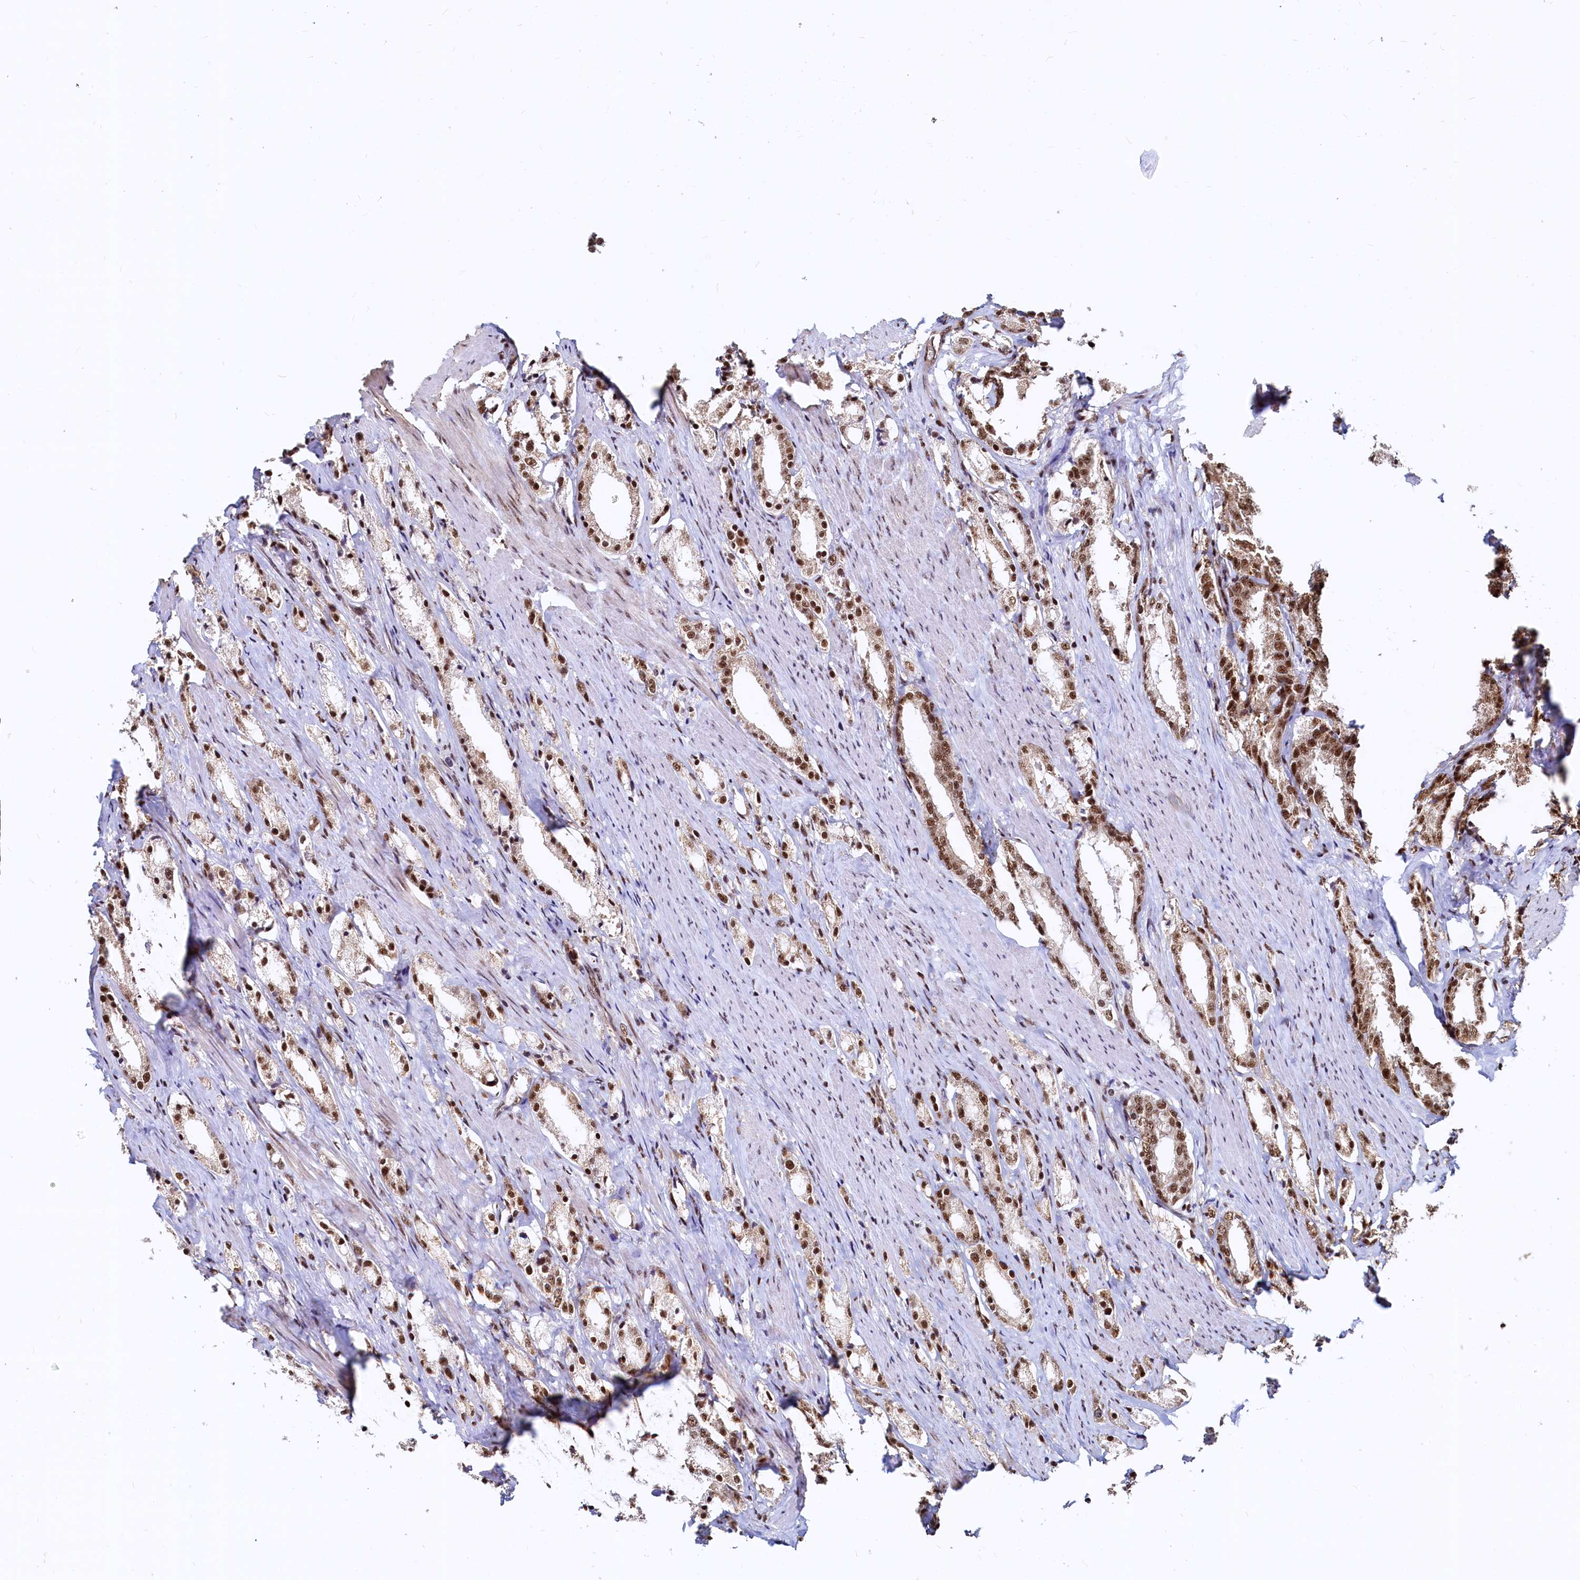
{"staining": {"intensity": "moderate", "quantity": ">75%", "location": "cytoplasmic/membranous,nuclear"}, "tissue": "prostate cancer", "cell_type": "Tumor cells", "image_type": "cancer", "snomed": [{"axis": "morphology", "description": "Adenocarcinoma, High grade"}, {"axis": "topography", "description": "Prostate"}], "caption": "Adenocarcinoma (high-grade) (prostate) tissue reveals moderate cytoplasmic/membranous and nuclear expression in about >75% of tumor cells", "gene": "RSRC2", "patient": {"sex": "male", "age": 66}}